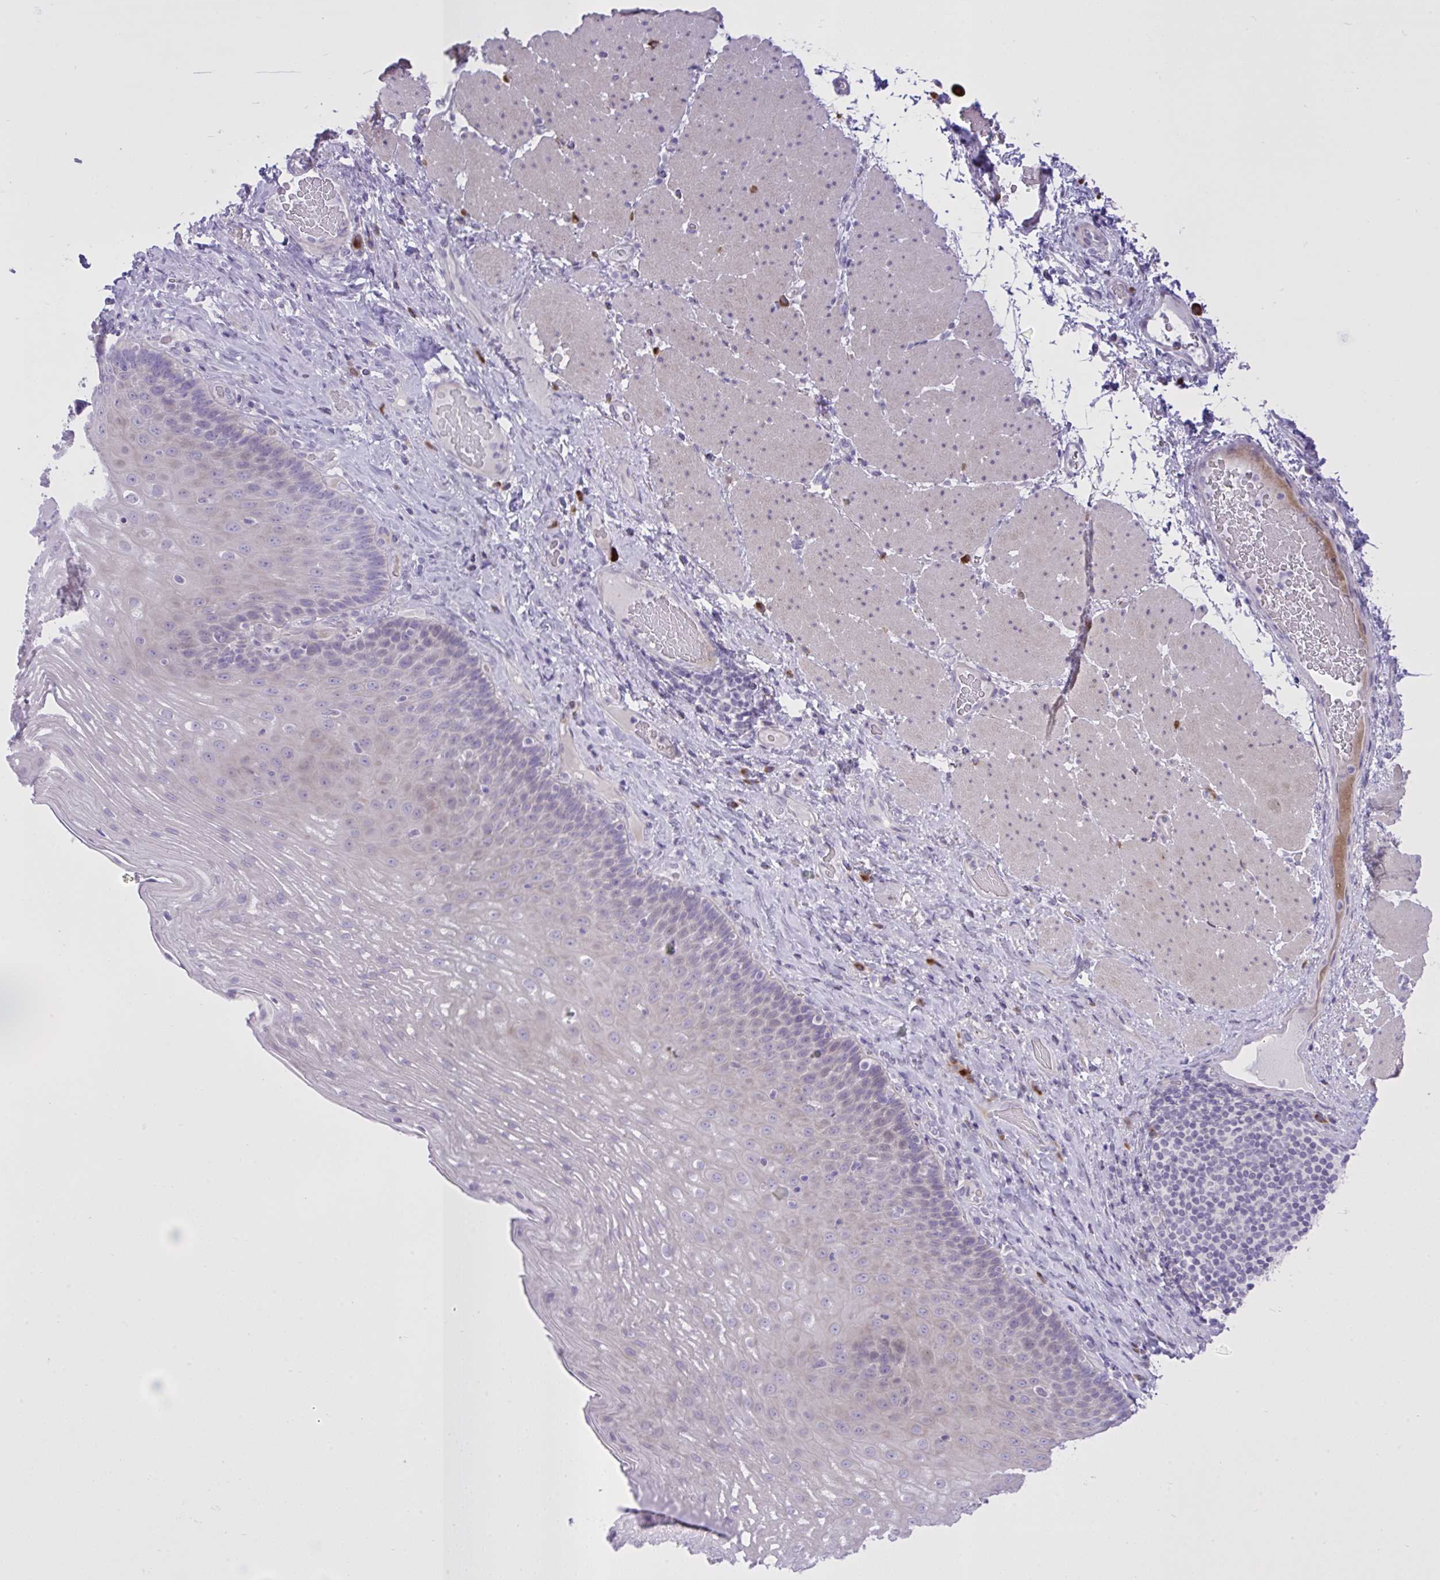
{"staining": {"intensity": "negative", "quantity": "none", "location": "none"}, "tissue": "esophagus", "cell_type": "Squamous epithelial cells", "image_type": "normal", "snomed": [{"axis": "morphology", "description": "Normal tissue, NOS"}, {"axis": "topography", "description": "Esophagus"}], "caption": "Histopathology image shows no protein staining in squamous epithelial cells of benign esophagus.", "gene": "SPAG1", "patient": {"sex": "male", "age": 62}}